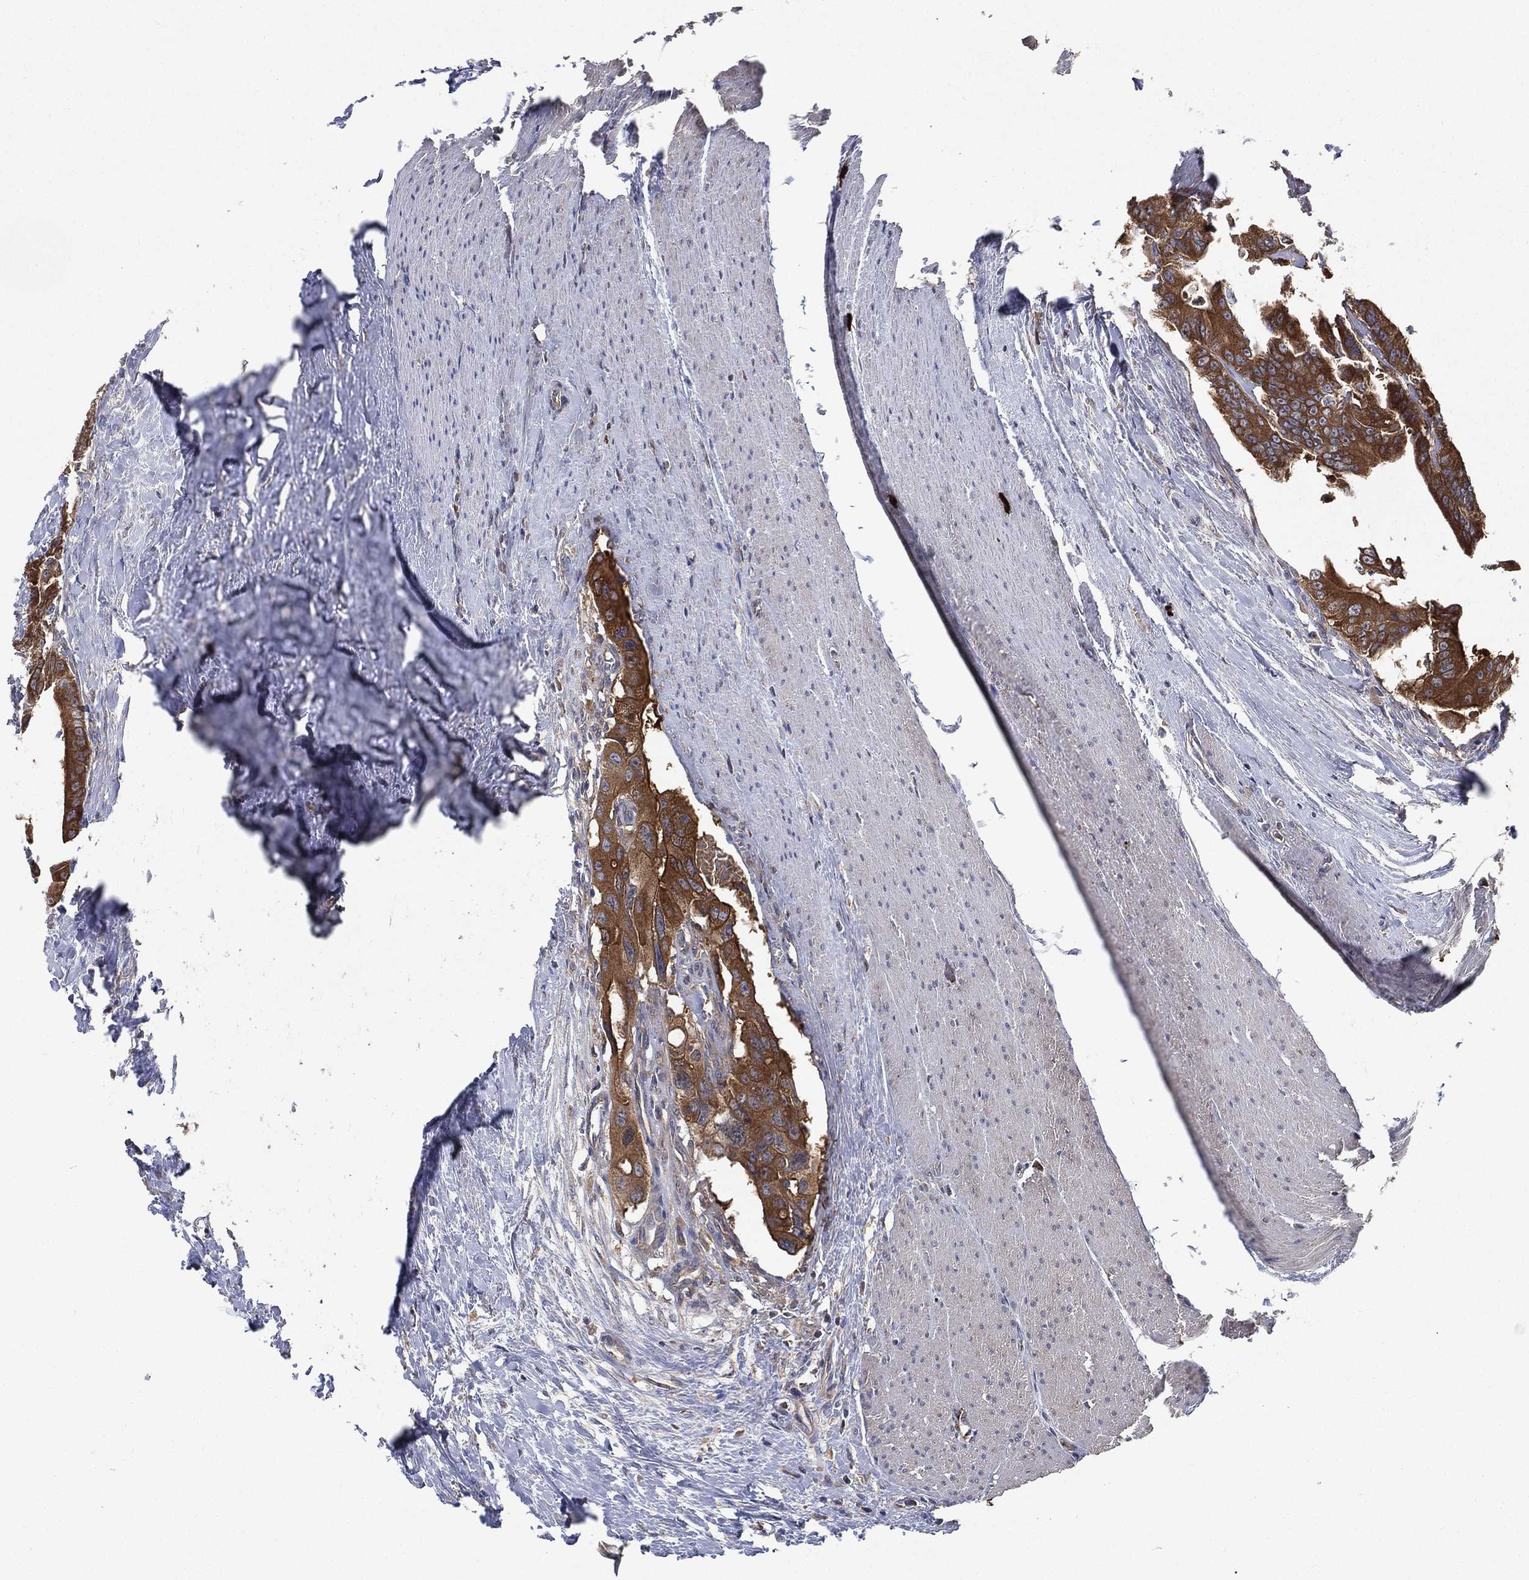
{"staining": {"intensity": "strong", "quantity": ">75%", "location": "cytoplasmic/membranous"}, "tissue": "colorectal cancer", "cell_type": "Tumor cells", "image_type": "cancer", "snomed": [{"axis": "morphology", "description": "Adenocarcinoma, NOS"}, {"axis": "topography", "description": "Rectum"}], "caption": "Protein expression analysis of human colorectal cancer reveals strong cytoplasmic/membranous expression in approximately >75% of tumor cells.", "gene": "SMPD3", "patient": {"sex": "male", "age": 64}}